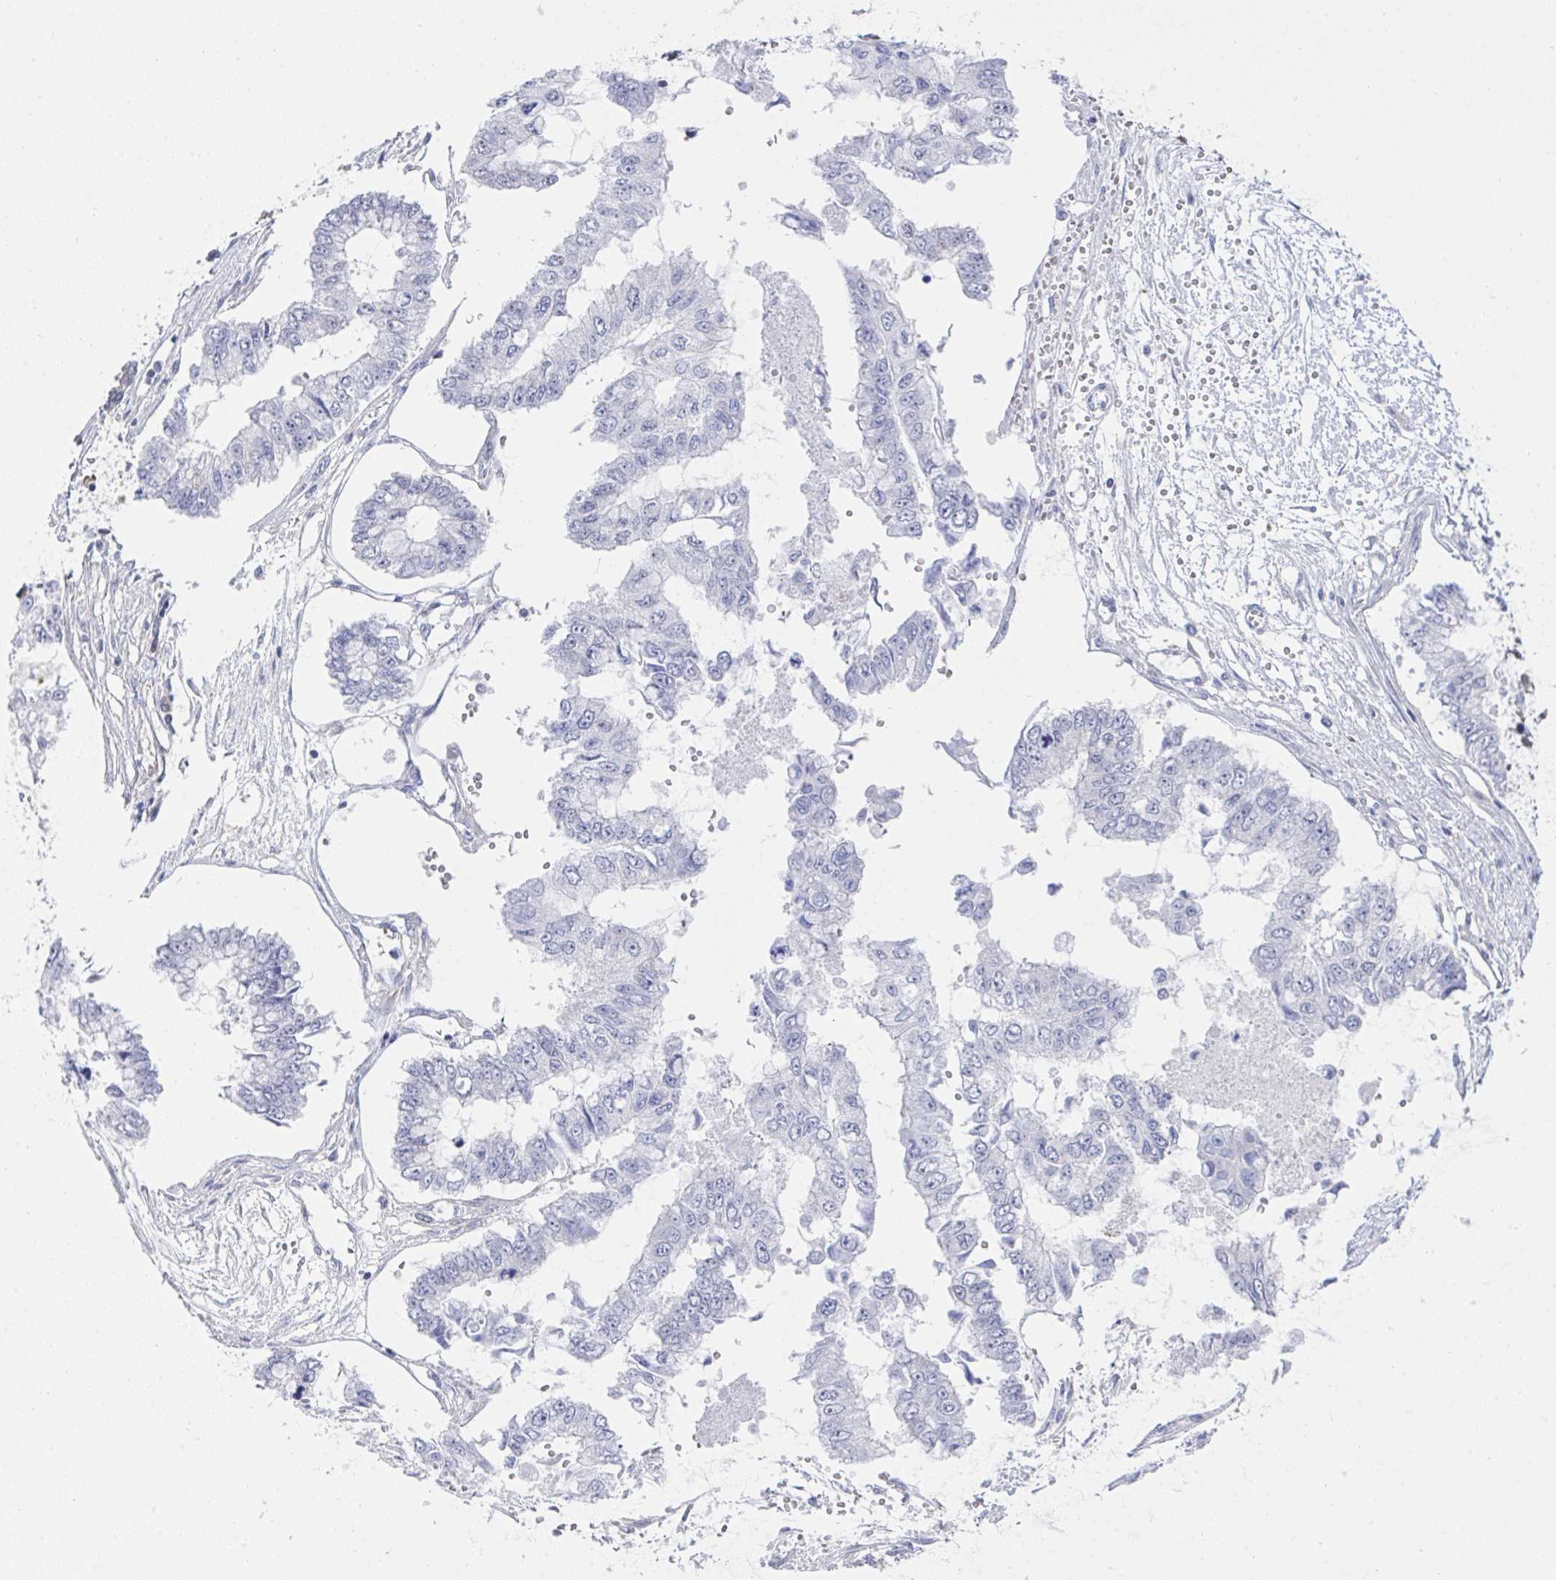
{"staining": {"intensity": "negative", "quantity": "none", "location": "none"}, "tissue": "ovarian cancer", "cell_type": "Tumor cells", "image_type": "cancer", "snomed": [{"axis": "morphology", "description": "Cystadenocarcinoma, mucinous, NOS"}, {"axis": "topography", "description": "Ovary"}], "caption": "This is a micrograph of immunohistochemistry staining of ovarian cancer (mucinous cystadenocarcinoma), which shows no staining in tumor cells.", "gene": "WNK1", "patient": {"sex": "female", "age": 72}}